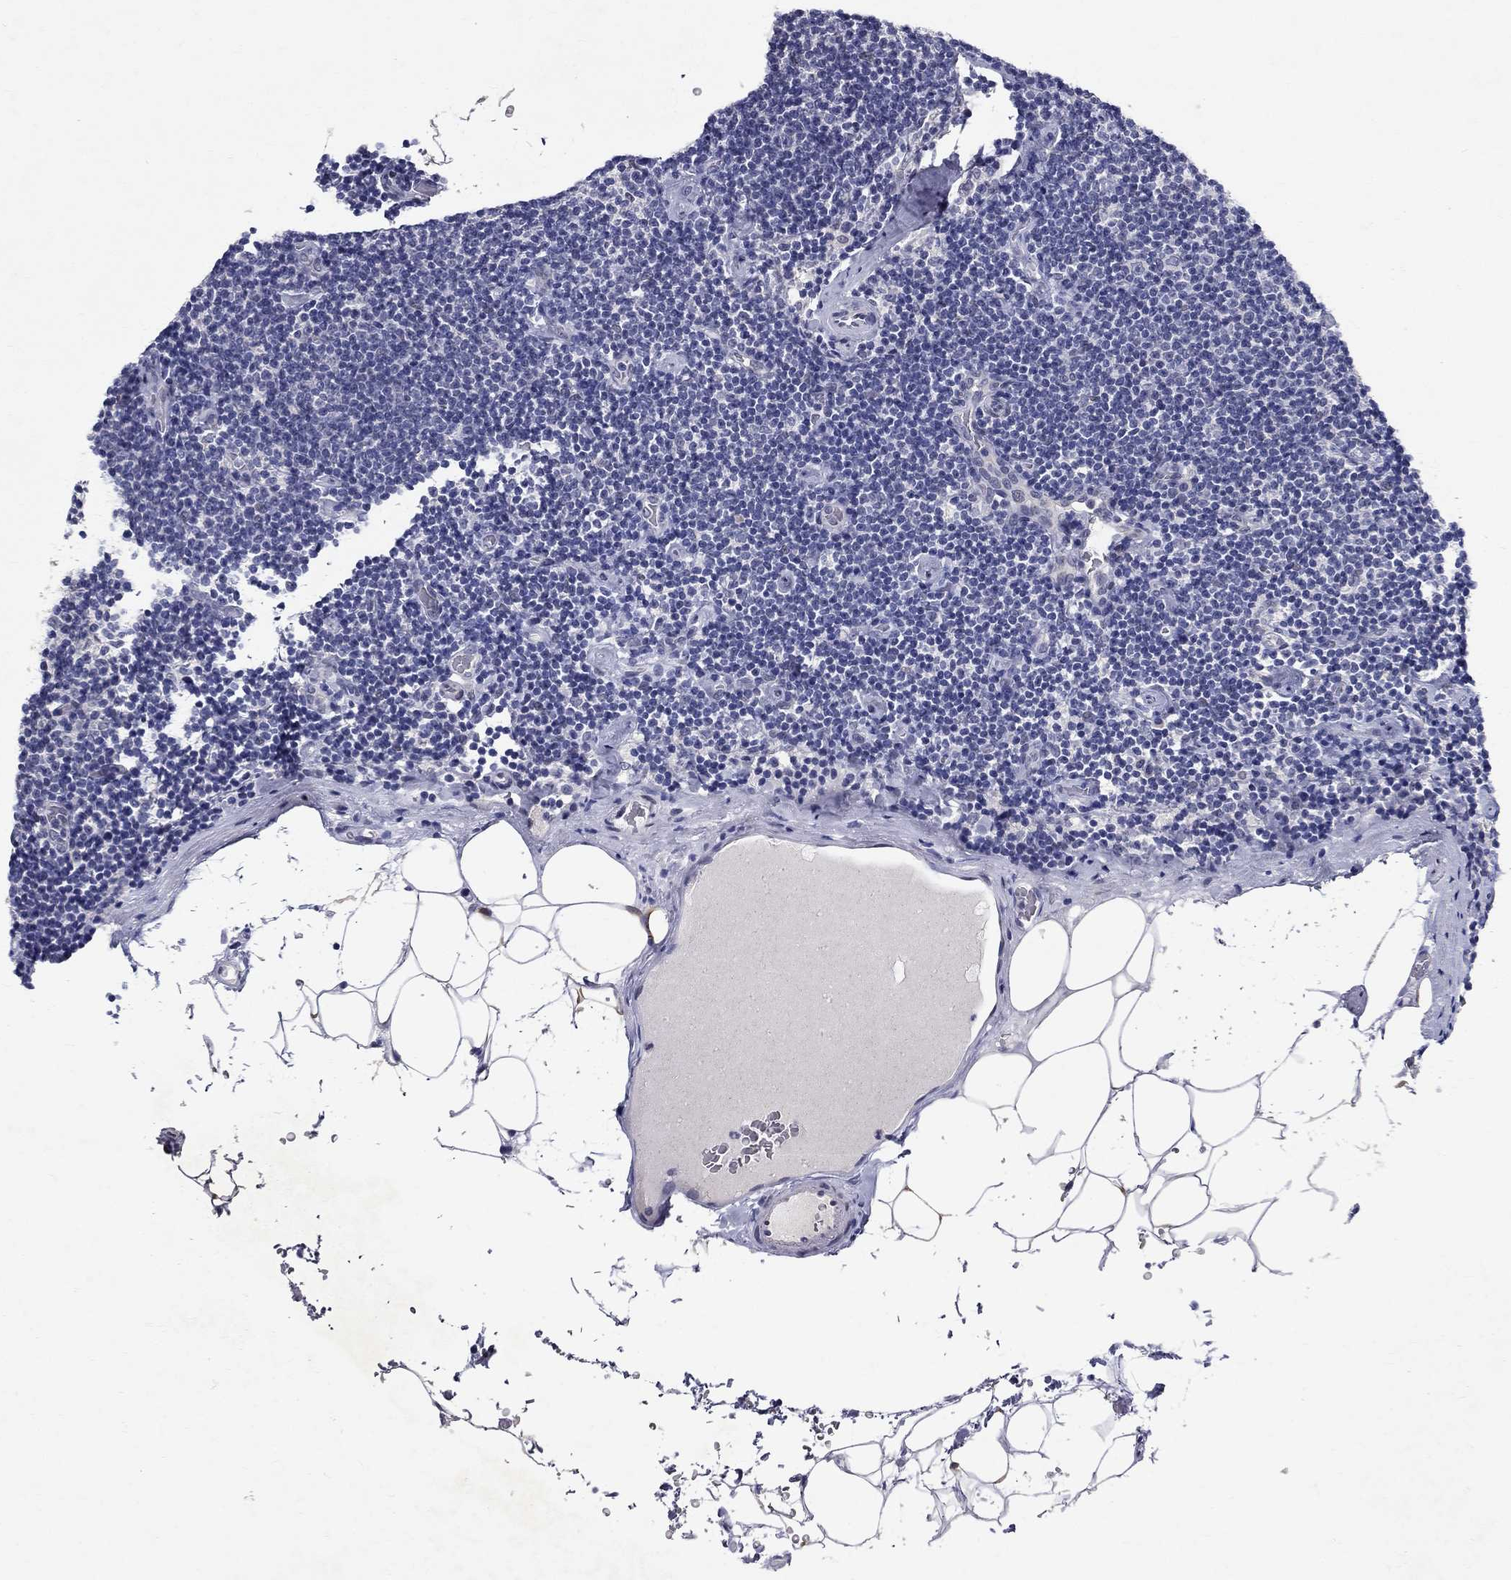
{"staining": {"intensity": "negative", "quantity": "none", "location": "none"}, "tissue": "lymphoma", "cell_type": "Tumor cells", "image_type": "cancer", "snomed": [{"axis": "morphology", "description": "Malignant lymphoma, non-Hodgkin's type, Low grade"}, {"axis": "topography", "description": "Lymph node"}], "caption": "Tumor cells are negative for brown protein staining in low-grade malignant lymphoma, non-Hodgkin's type. Brightfield microscopy of immunohistochemistry stained with DAB (3,3'-diaminobenzidine) (brown) and hematoxylin (blue), captured at high magnification.", "gene": "RBFOX1", "patient": {"sex": "male", "age": 81}}